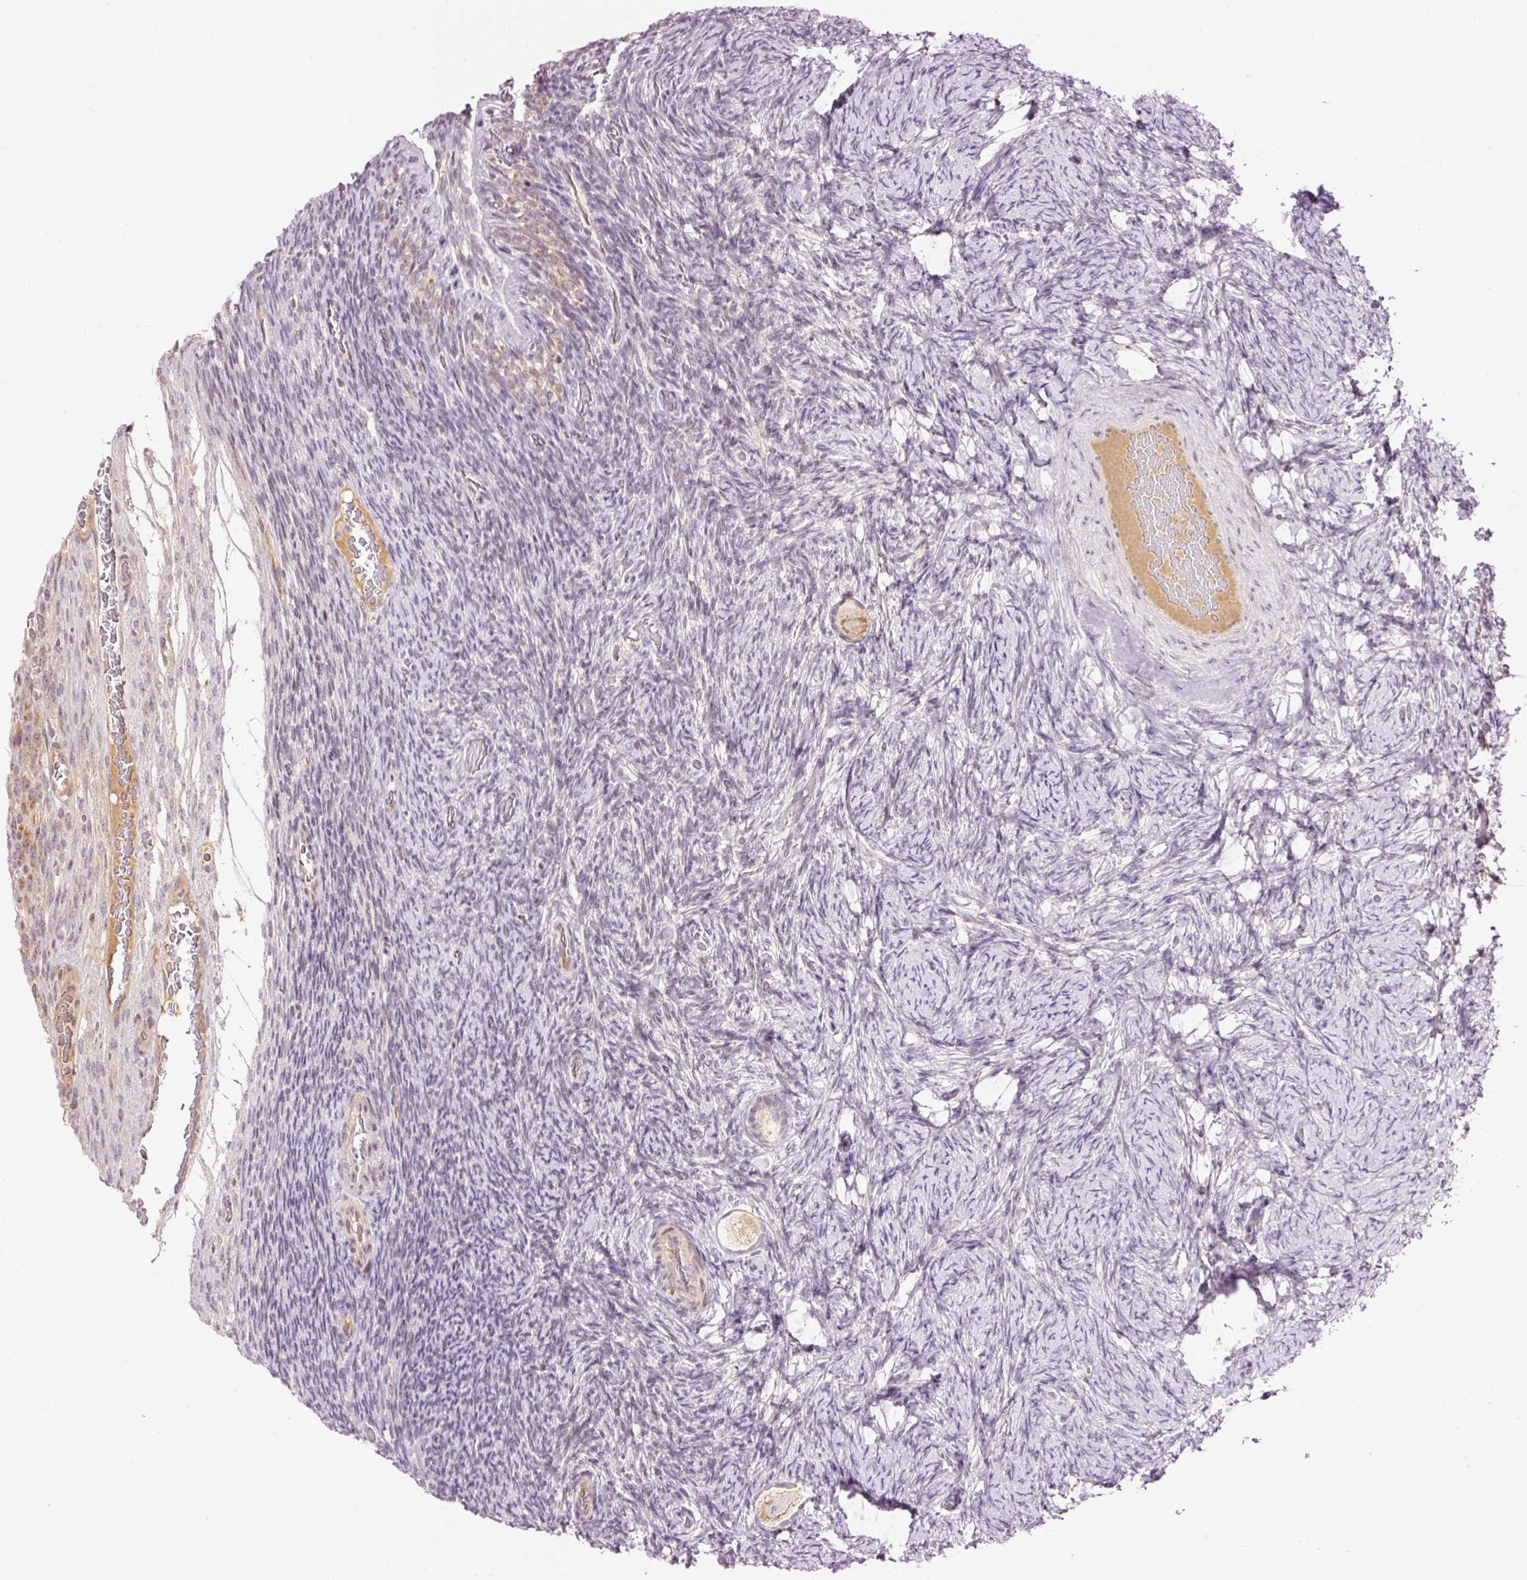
{"staining": {"intensity": "moderate", "quantity": "25%-75%", "location": "cytoplasmic/membranous"}, "tissue": "ovary", "cell_type": "Follicle cells", "image_type": "normal", "snomed": [{"axis": "morphology", "description": "Normal tissue, NOS"}, {"axis": "topography", "description": "Ovary"}], "caption": "A medium amount of moderate cytoplasmic/membranous positivity is present in approximately 25%-75% of follicle cells in normal ovary.", "gene": "ABHD11", "patient": {"sex": "female", "age": 34}}